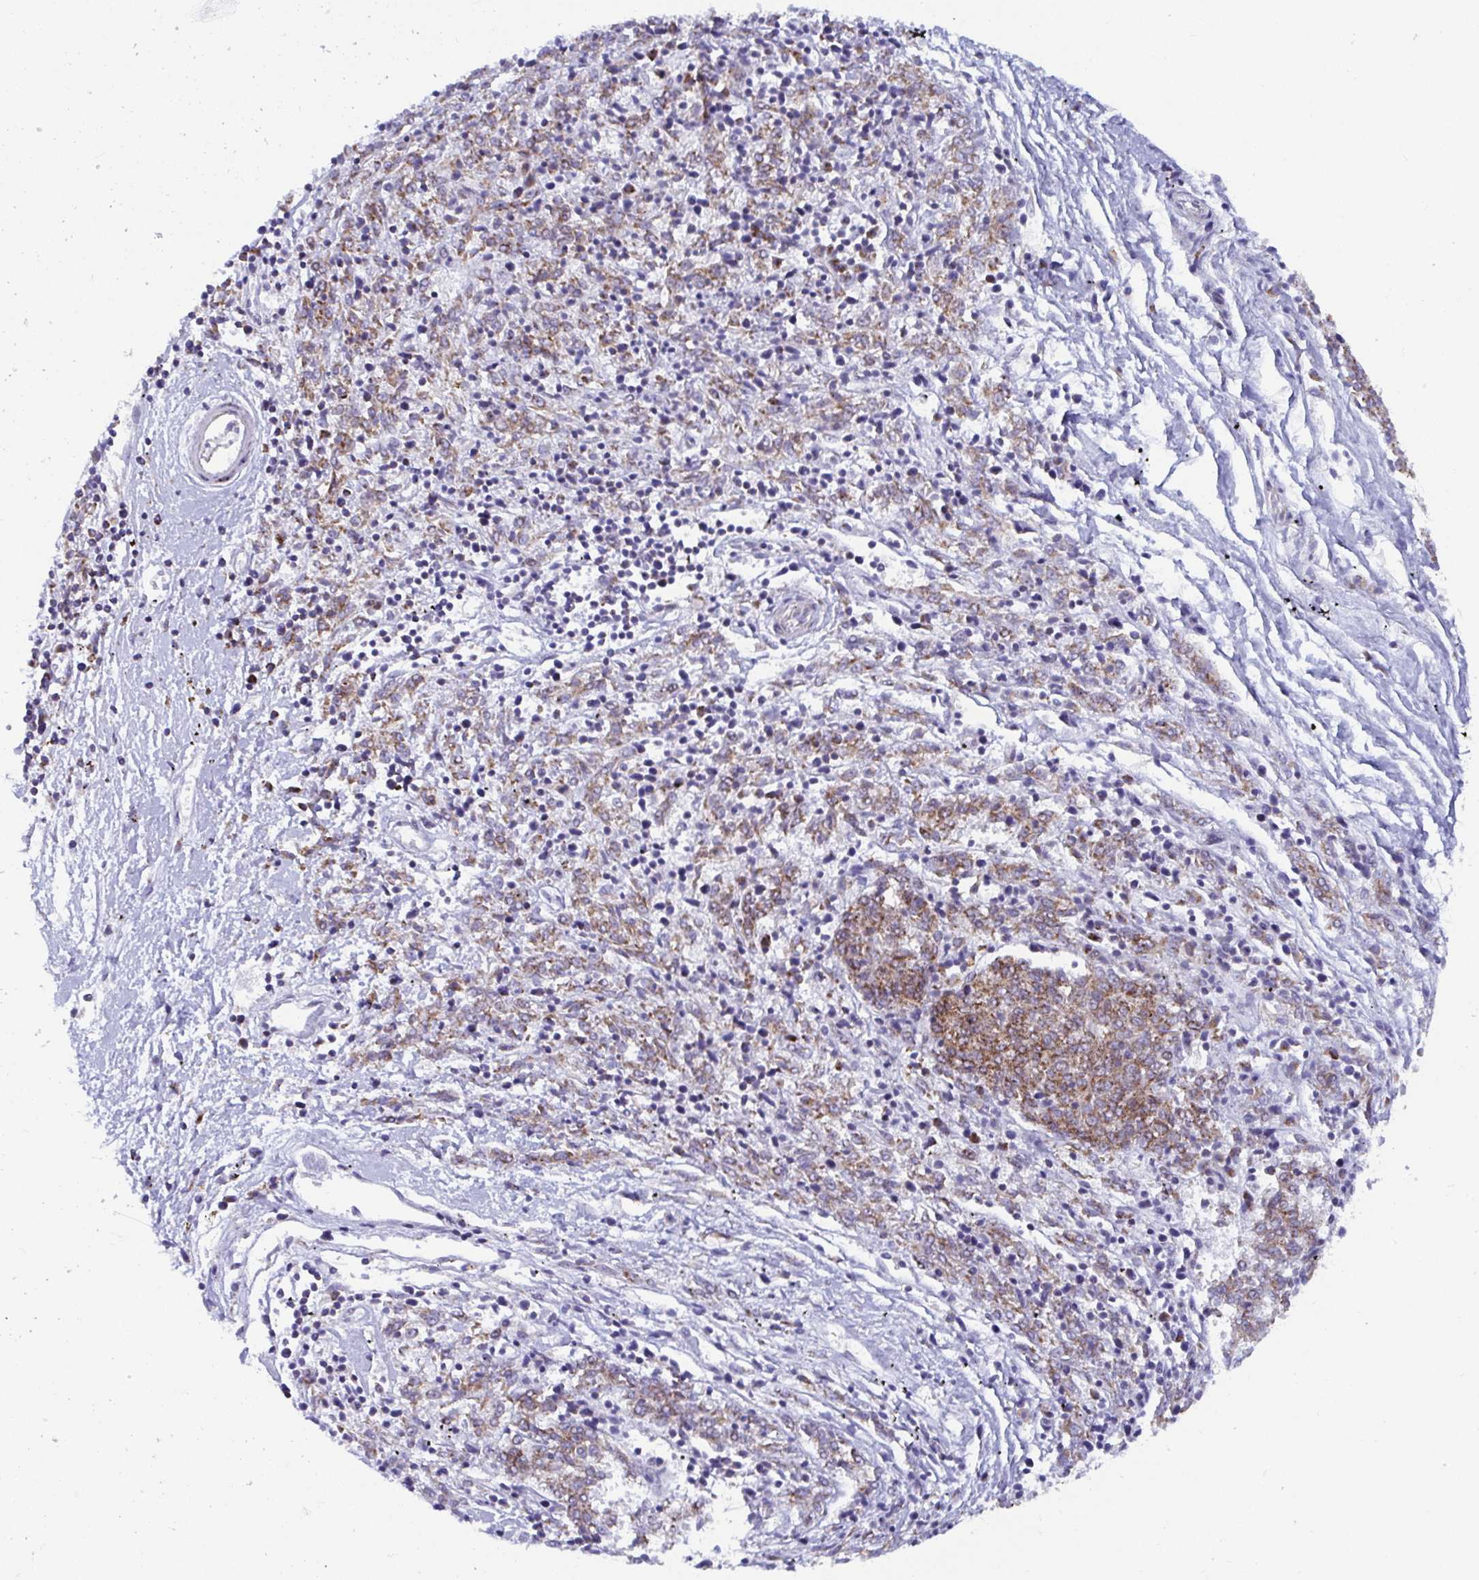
{"staining": {"intensity": "moderate", "quantity": ">75%", "location": "cytoplasmic/membranous"}, "tissue": "melanoma", "cell_type": "Tumor cells", "image_type": "cancer", "snomed": [{"axis": "morphology", "description": "Malignant melanoma, NOS"}, {"axis": "topography", "description": "Skin"}], "caption": "Immunohistochemical staining of melanoma demonstrates medium levels of moderate cytoplasmic/membranous positivity in about >75% of tumor cells.", "gene": "ATP5MJ", "patient": {"sex": "female", "age": 72}}